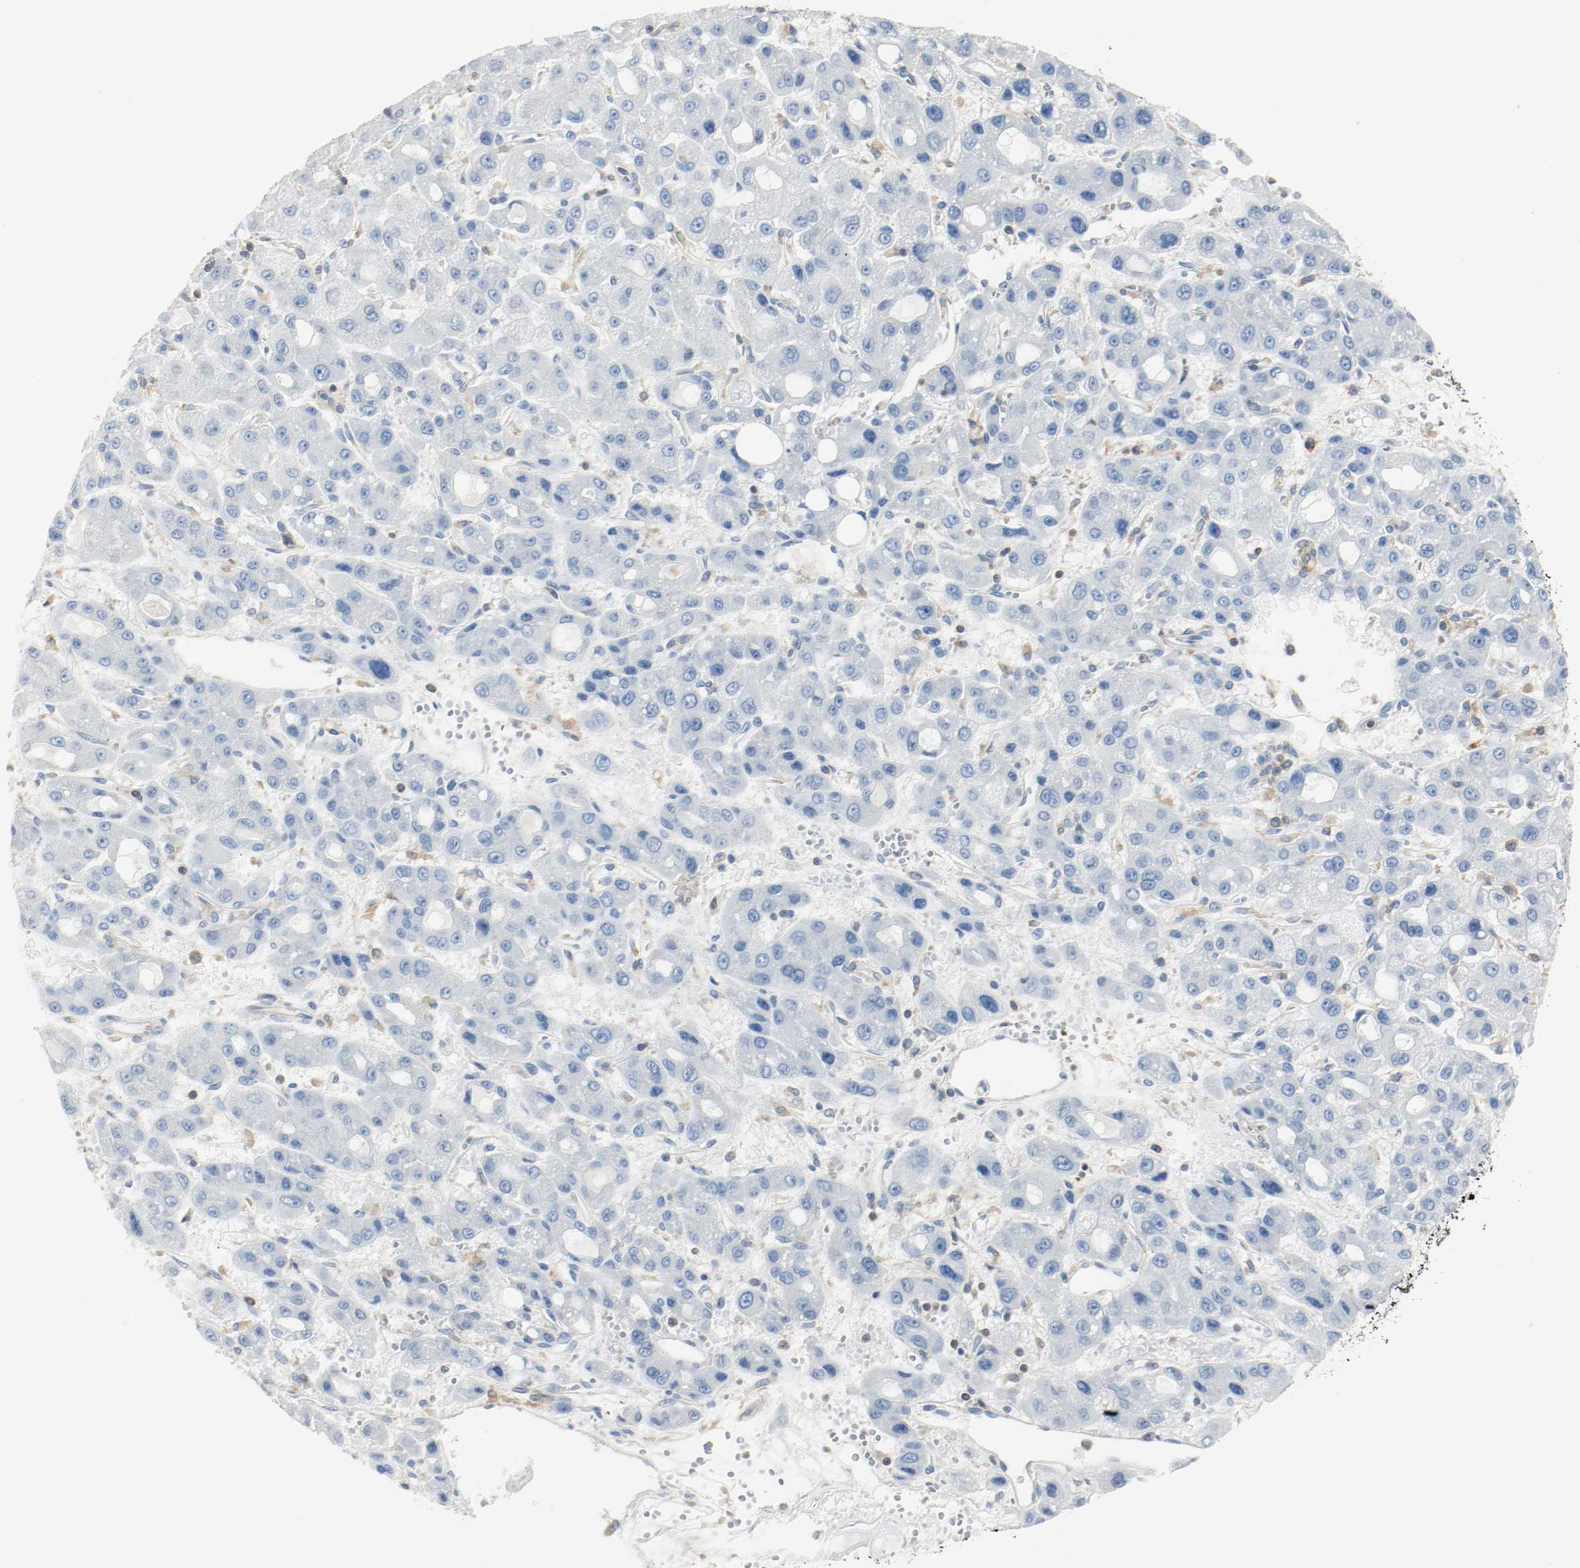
{"staining": {"intensity": "negative", "quantity": "none", "location": "none"}, "tissue": "liver cancer", "cell_type": "Tumor cells", "image_type": "cancer", "snomed": [{"axis": "morphology", "description": "Carcinoma, Hepatocellular, NOS"}, {"axis": "topography", "description": "Liver"}], "caption": "Immunohistochemistry histopathology image of neoplastic tissue: liver hepatocellular carcinoma stained with DAB shows no significant protein expression in tumor cells.", "gene": "ARPC1B", "patient": {"sex": "male", "age": 55}}